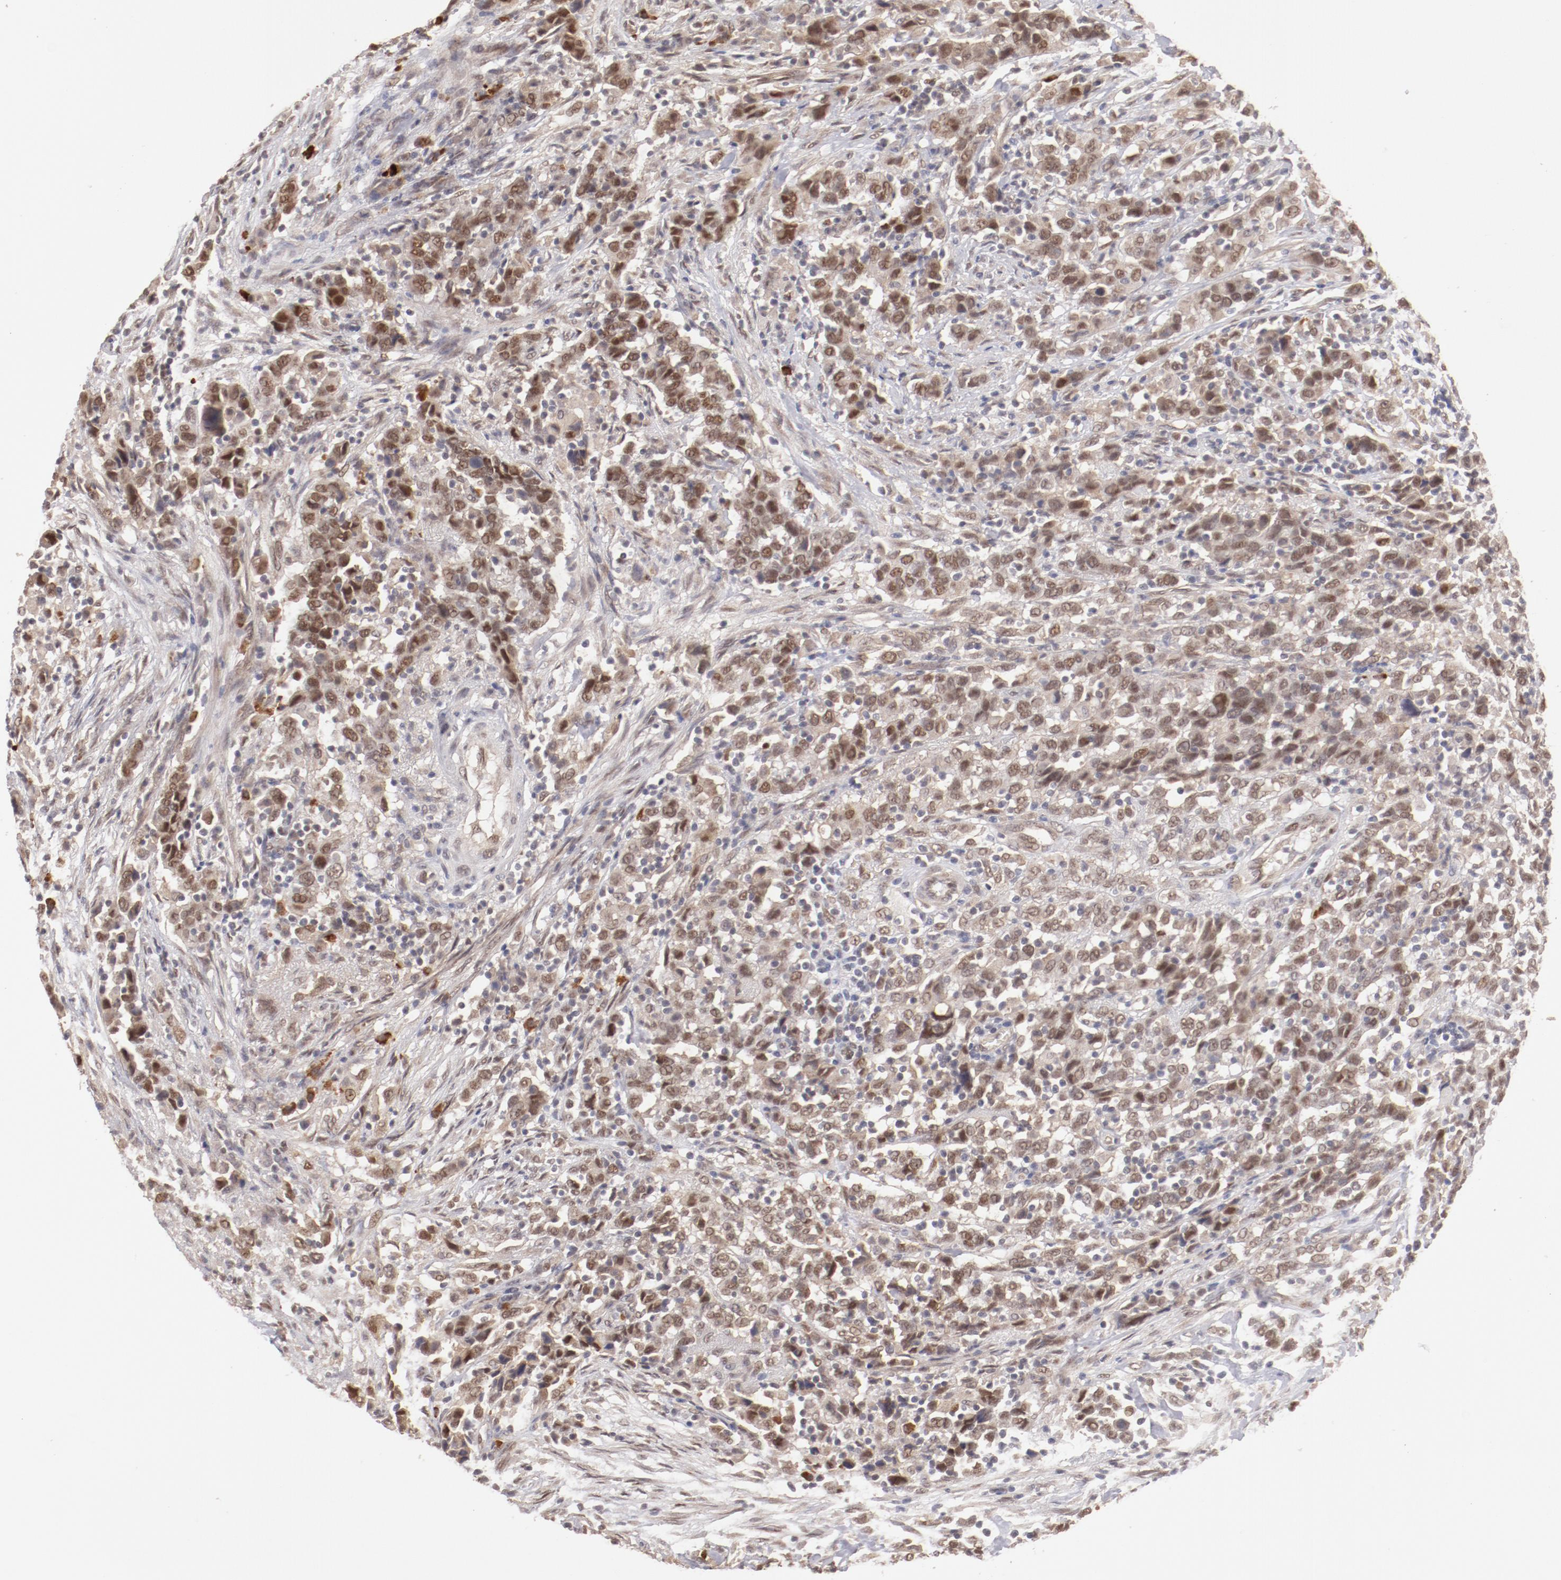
{"staining": {"intensity": "moderate", "quantity": ">75%", "location": "nuclear"}, "tissue": "urothelial cancer", "cell_type": "Tumor cells", "image_type": "cancer", "snomed": [{"axis": "morphology", "description": "Urothelial carcinoma, High grade"}, {"axis": "topography", "description": "Urinary bladder"}], "caption": "Human urothelial cancer stained with a protein marker reveals moderate staining in tumor cells.", "gene": "NFE2", "patient": {"sex": "male", "age": 61}}